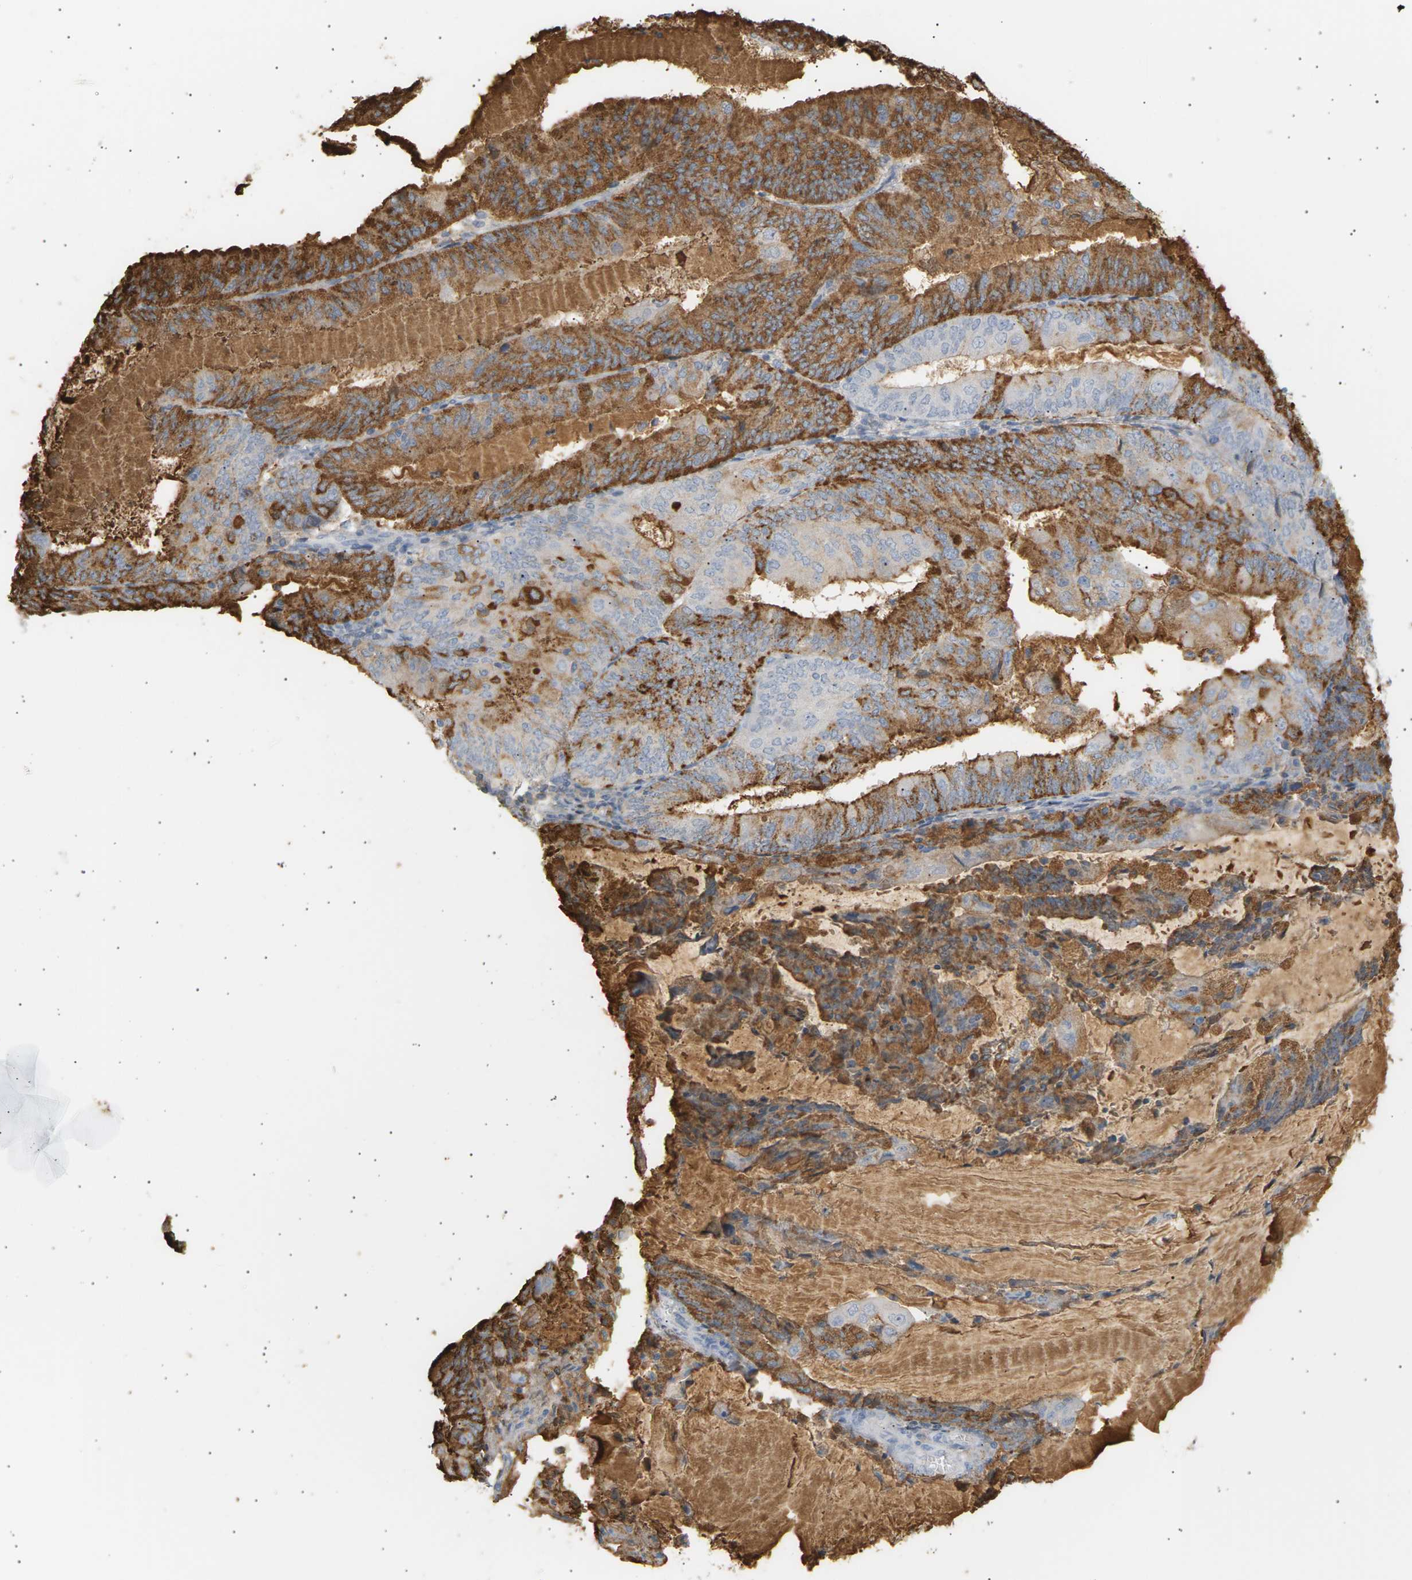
{"staining": {"intensity": "strong", "quantity": "25%-75%", "location": "cytoplasmic/membranous"}, "tissue": "endometrial cancer", "cell_type": "Tumor cells", "image_type": "cancer", "snomed": [{"axis": "morphology", "description": "Adenocarcinoma, NOS"}, {"axis": "topography", "description": "Endometrium"}], "caption": "This photomicrograph exhibits IHC staining of endometrial cancer (adenocarcinoma), with high strong cytoplasmic/membranous staining in approximately 25%-75% of tumor cells.", "gene": "CLU", "patient": {"sex": "female", "age": 81}}